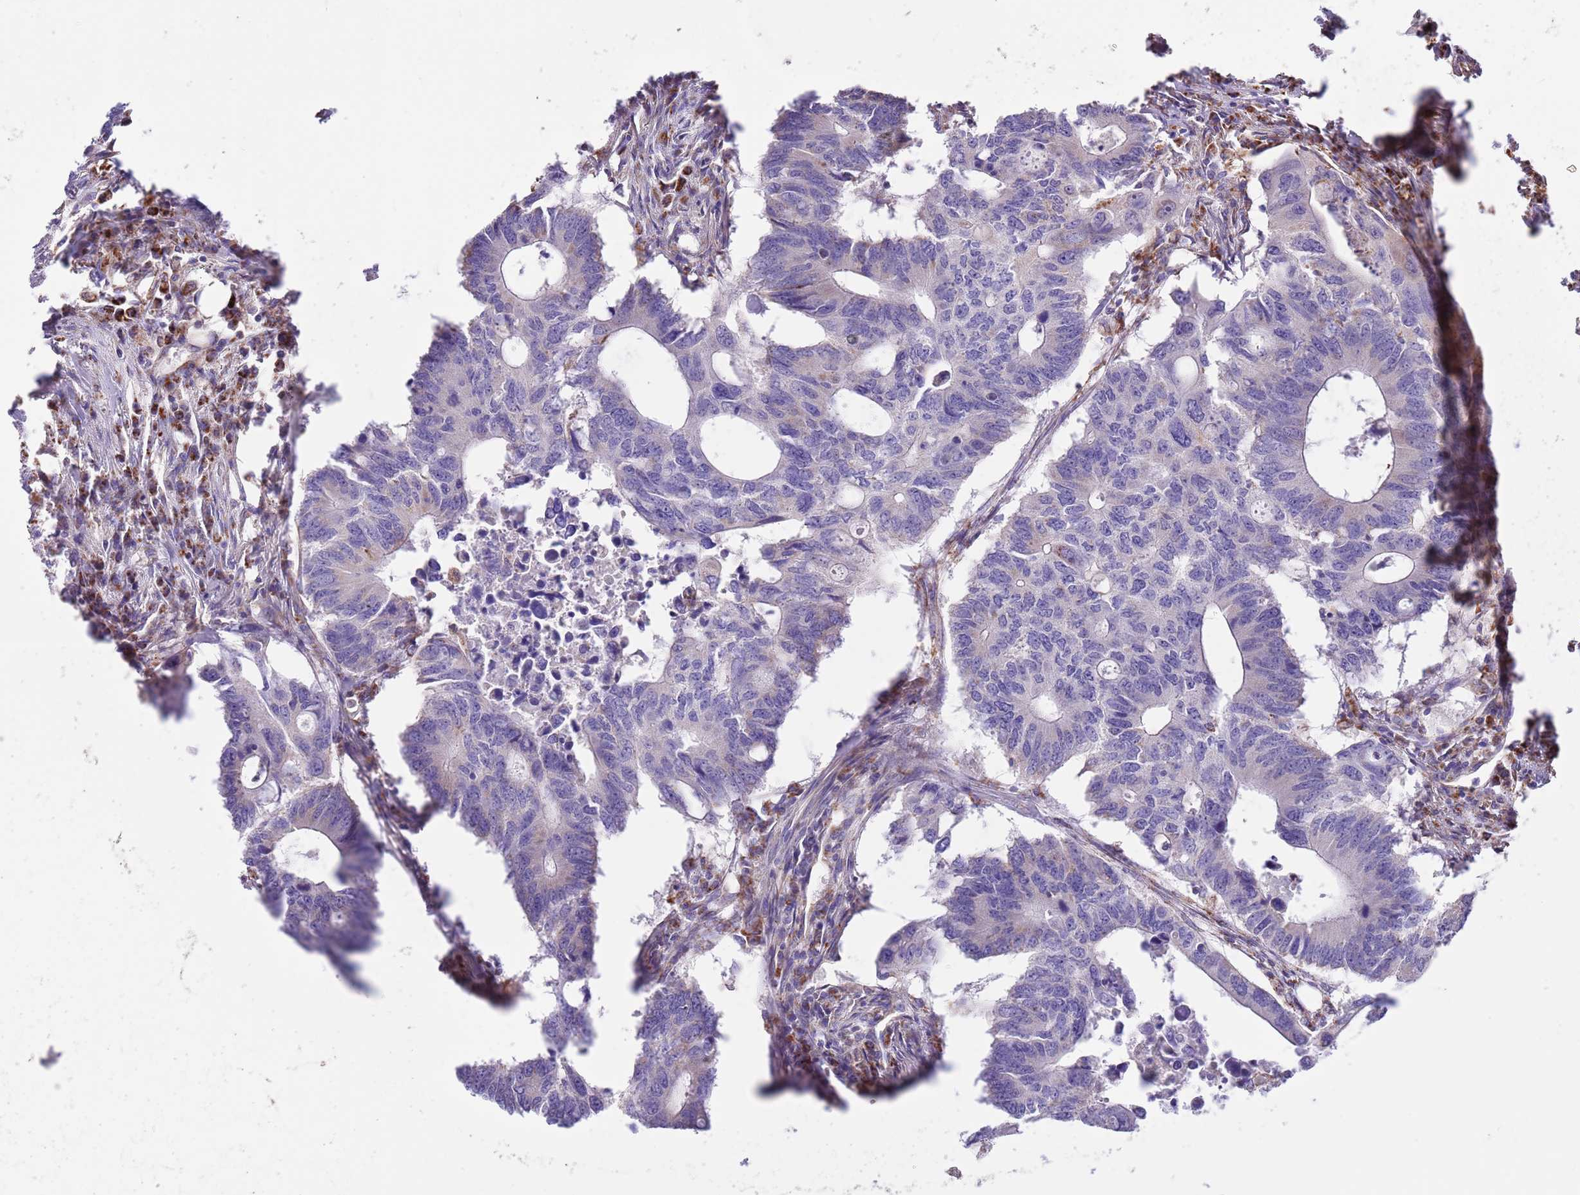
{"staining": {"intensity": "negative", "quantity": "none", "location": "none"}, "tissue": "colorectal cancer", "cell_type": "Tumor cells", "image_type": "cancer", "snomed": [{"axis": "morphology", "description": "Adenocarcinoma, NOS"}, {"axis": "topography", "description": "Colon"}], "caption": "This is a image of immunohistochemistry (IHC) staining of adenocarcinoma (colorectal), which shows no positivity in tumor cells.", "gene": "SS18L2", "patient": {"sex": "male", "age": 71}}